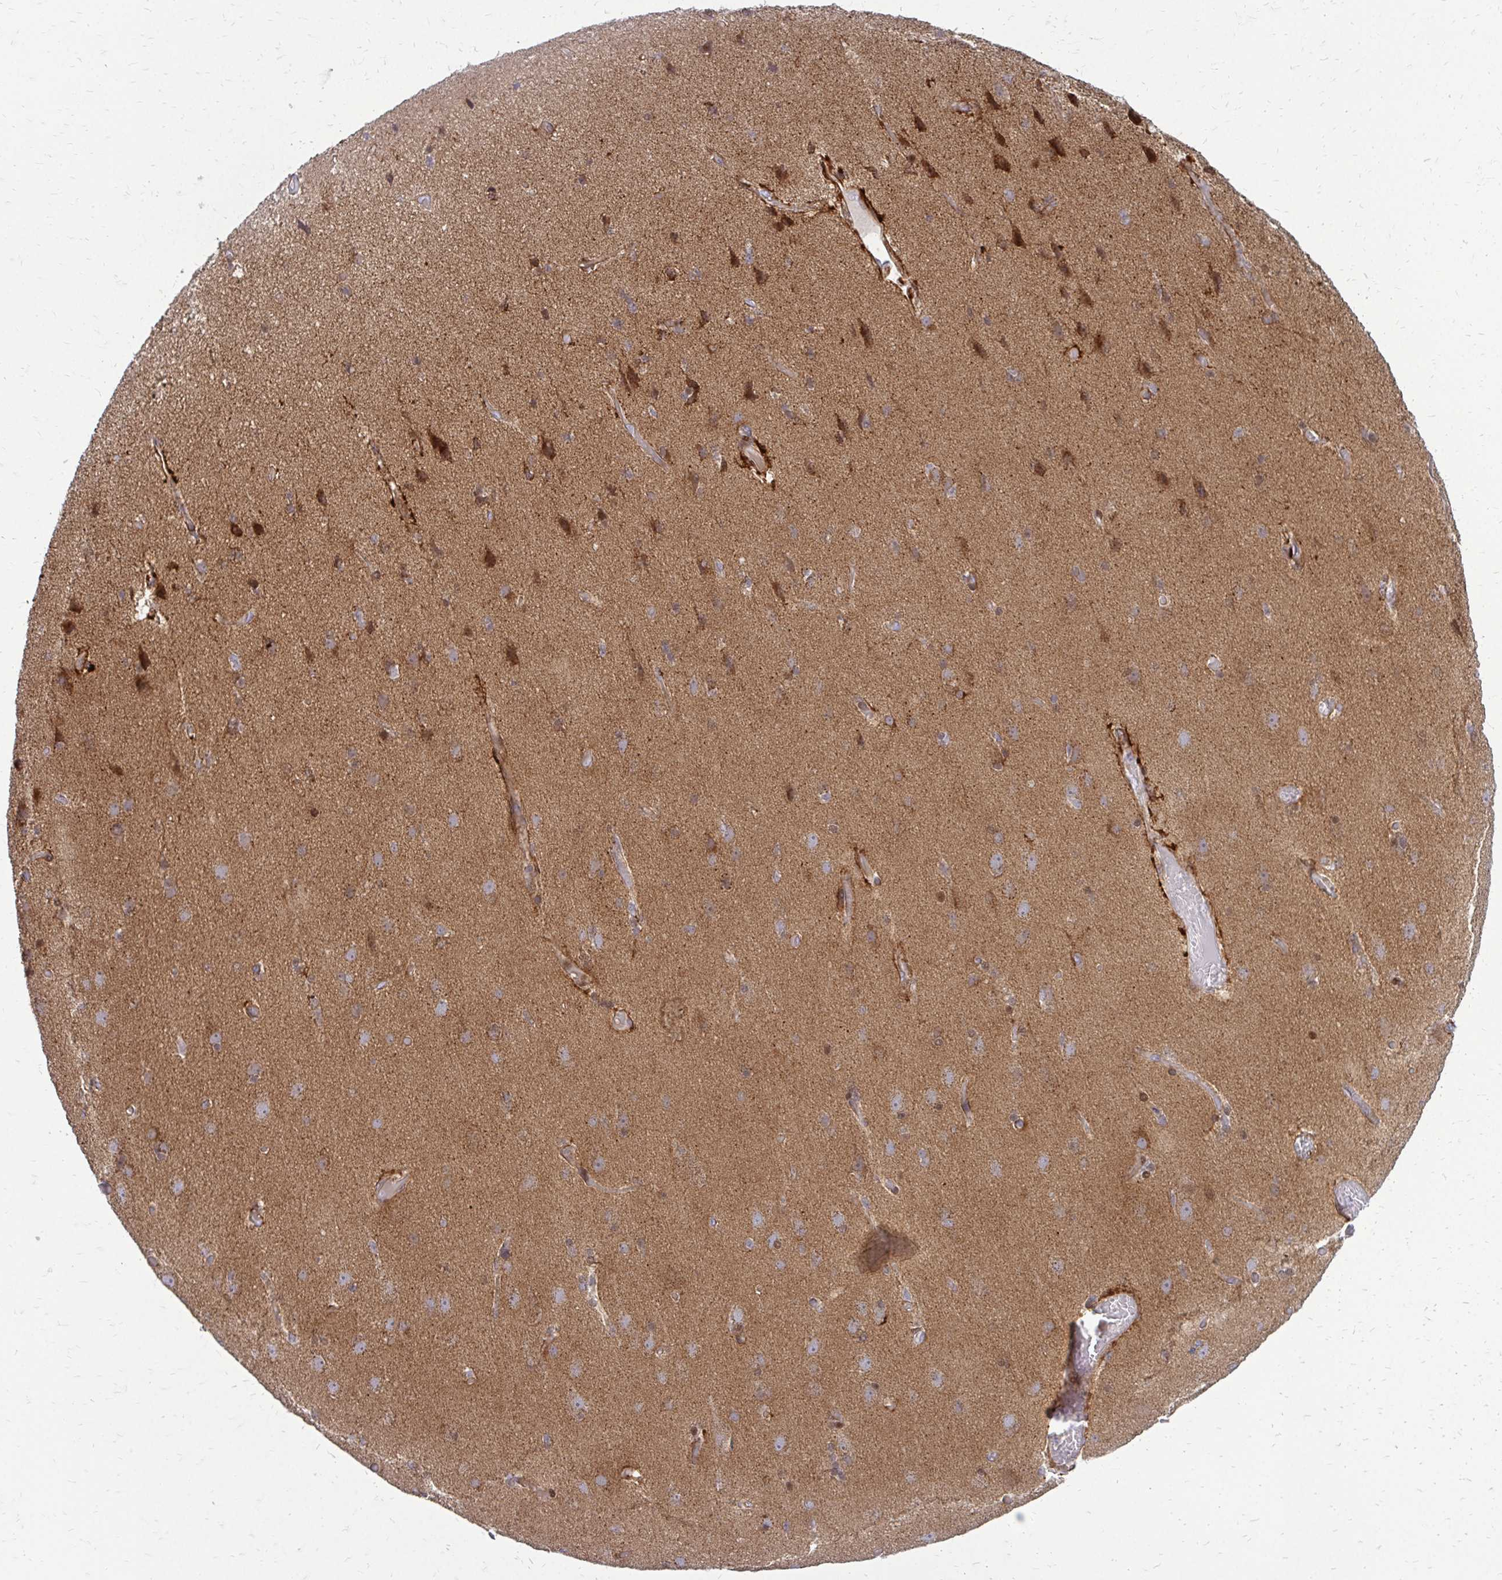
{"staining": {"intensity": "strong", "quantity": "<25%", "location": "cytoplasmic/membranous"}, "tissue": "cerebral cortex", "cell_type": "Endothelial cells", "image_type": "normal", "snomed": [{"axis": "morphology", "description": "Normal tissue, NOS"}, {"axis": "morphology", "description": "Glioma, malignant, High grade"}, {"axis": "topography", "description": "Cerebral cortex"}], "caption": "Endothelial cells show strong cytoplasmic/membranous staining in about <25% of cells in benign cerebral cortex. (IHC, brightfield microscopy, high magnification).", "gene": "PPDPFL", "patient": {"sex": "male", "age": 71}}